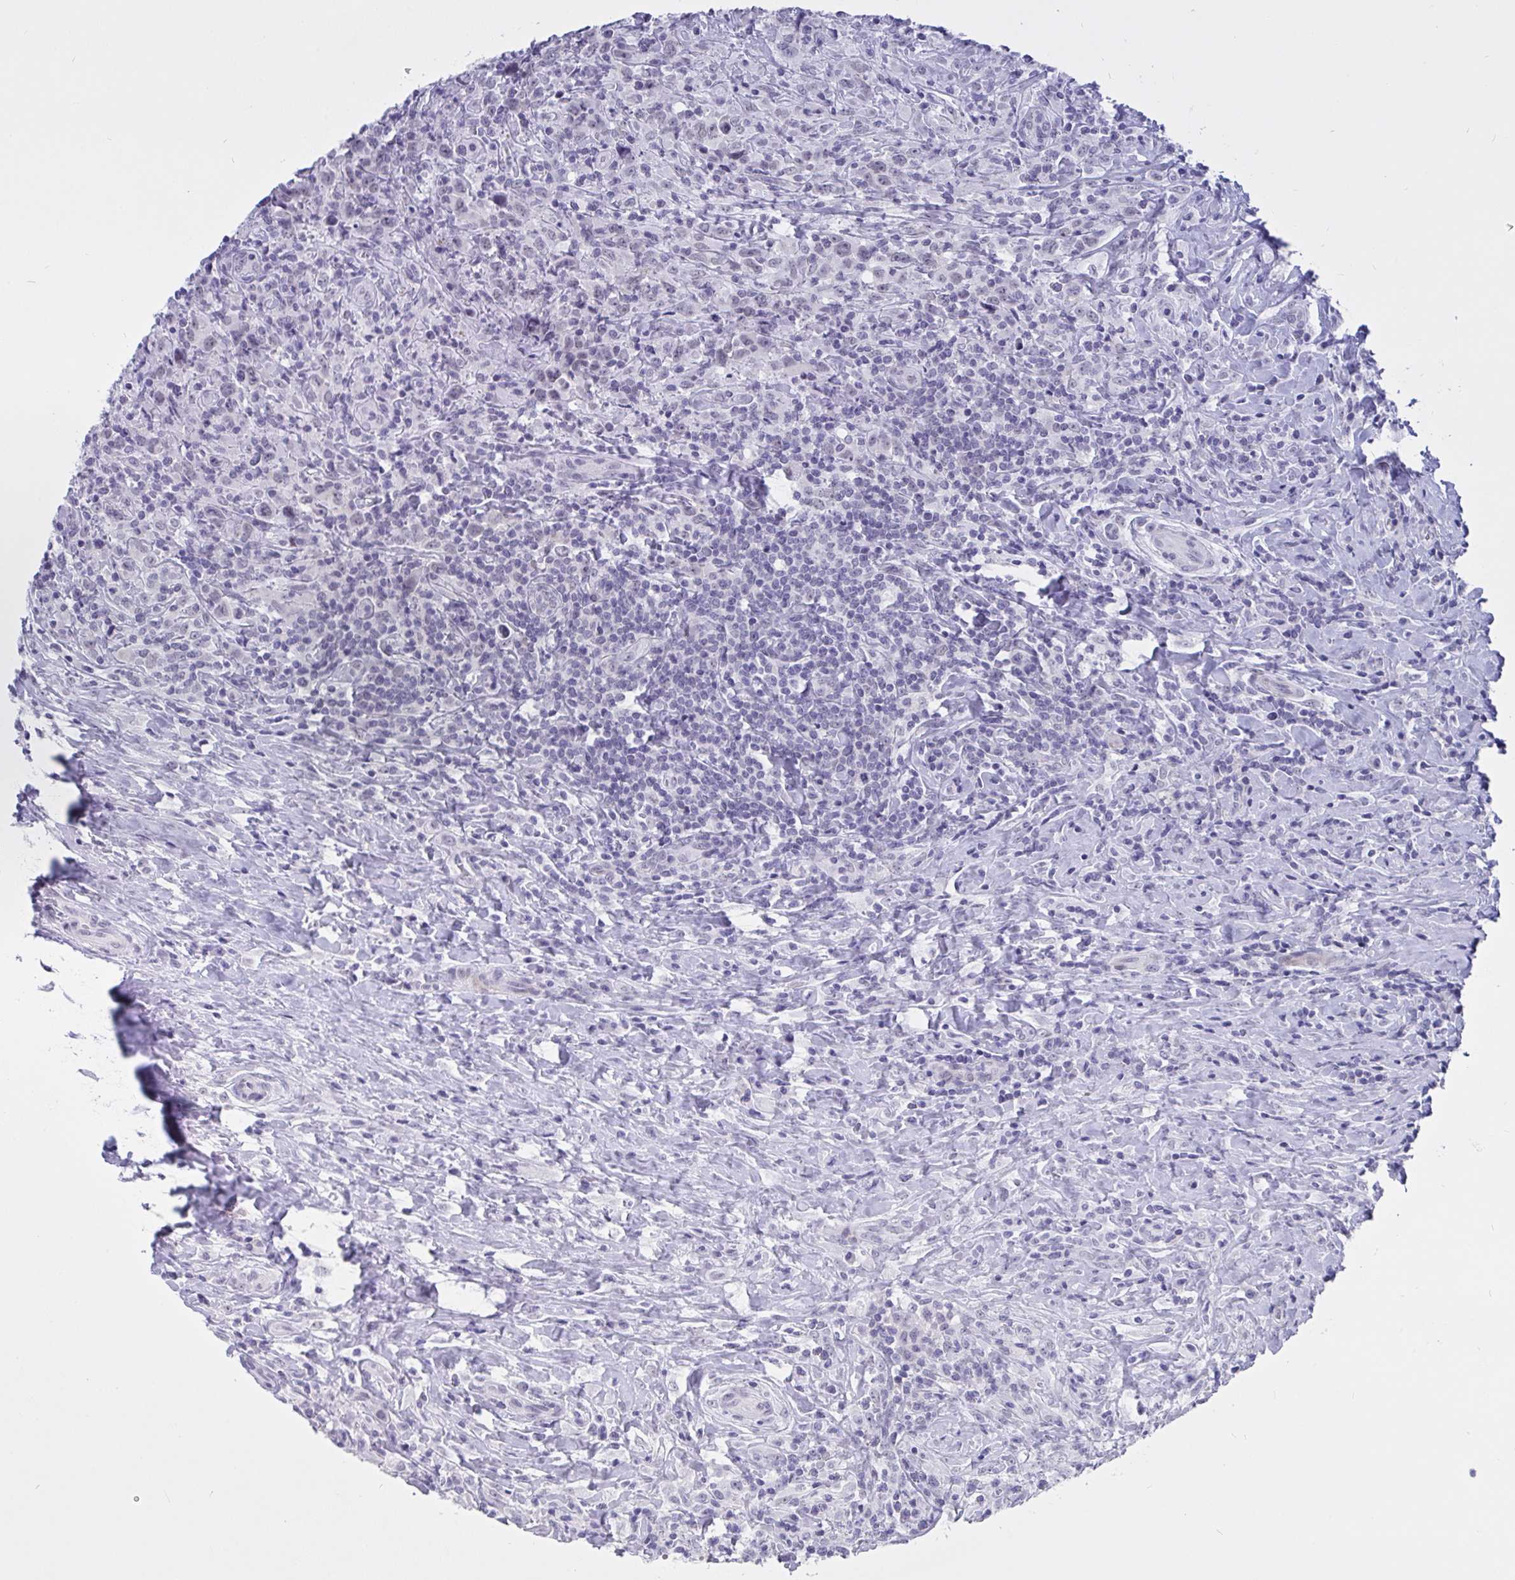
{"staining": {"intensity": "negative", "quantity": "none", "location": "none"}, "tissue": "lymphoma", "cell_type": "Tumor cells", "image_type": "cancer", "snomed": [{"axis": "morphology", "description": "Hodgkin's disease, NOS"}, {"axis": "topography", "description": "Lymph node"}], "caption": "The immunohistochemistry histopathology image has no significant expression in tumor cells of Hodgkin's disease tissue.", "gene": "FBXL22", "patient": {"sex": "female", "age": 18}}